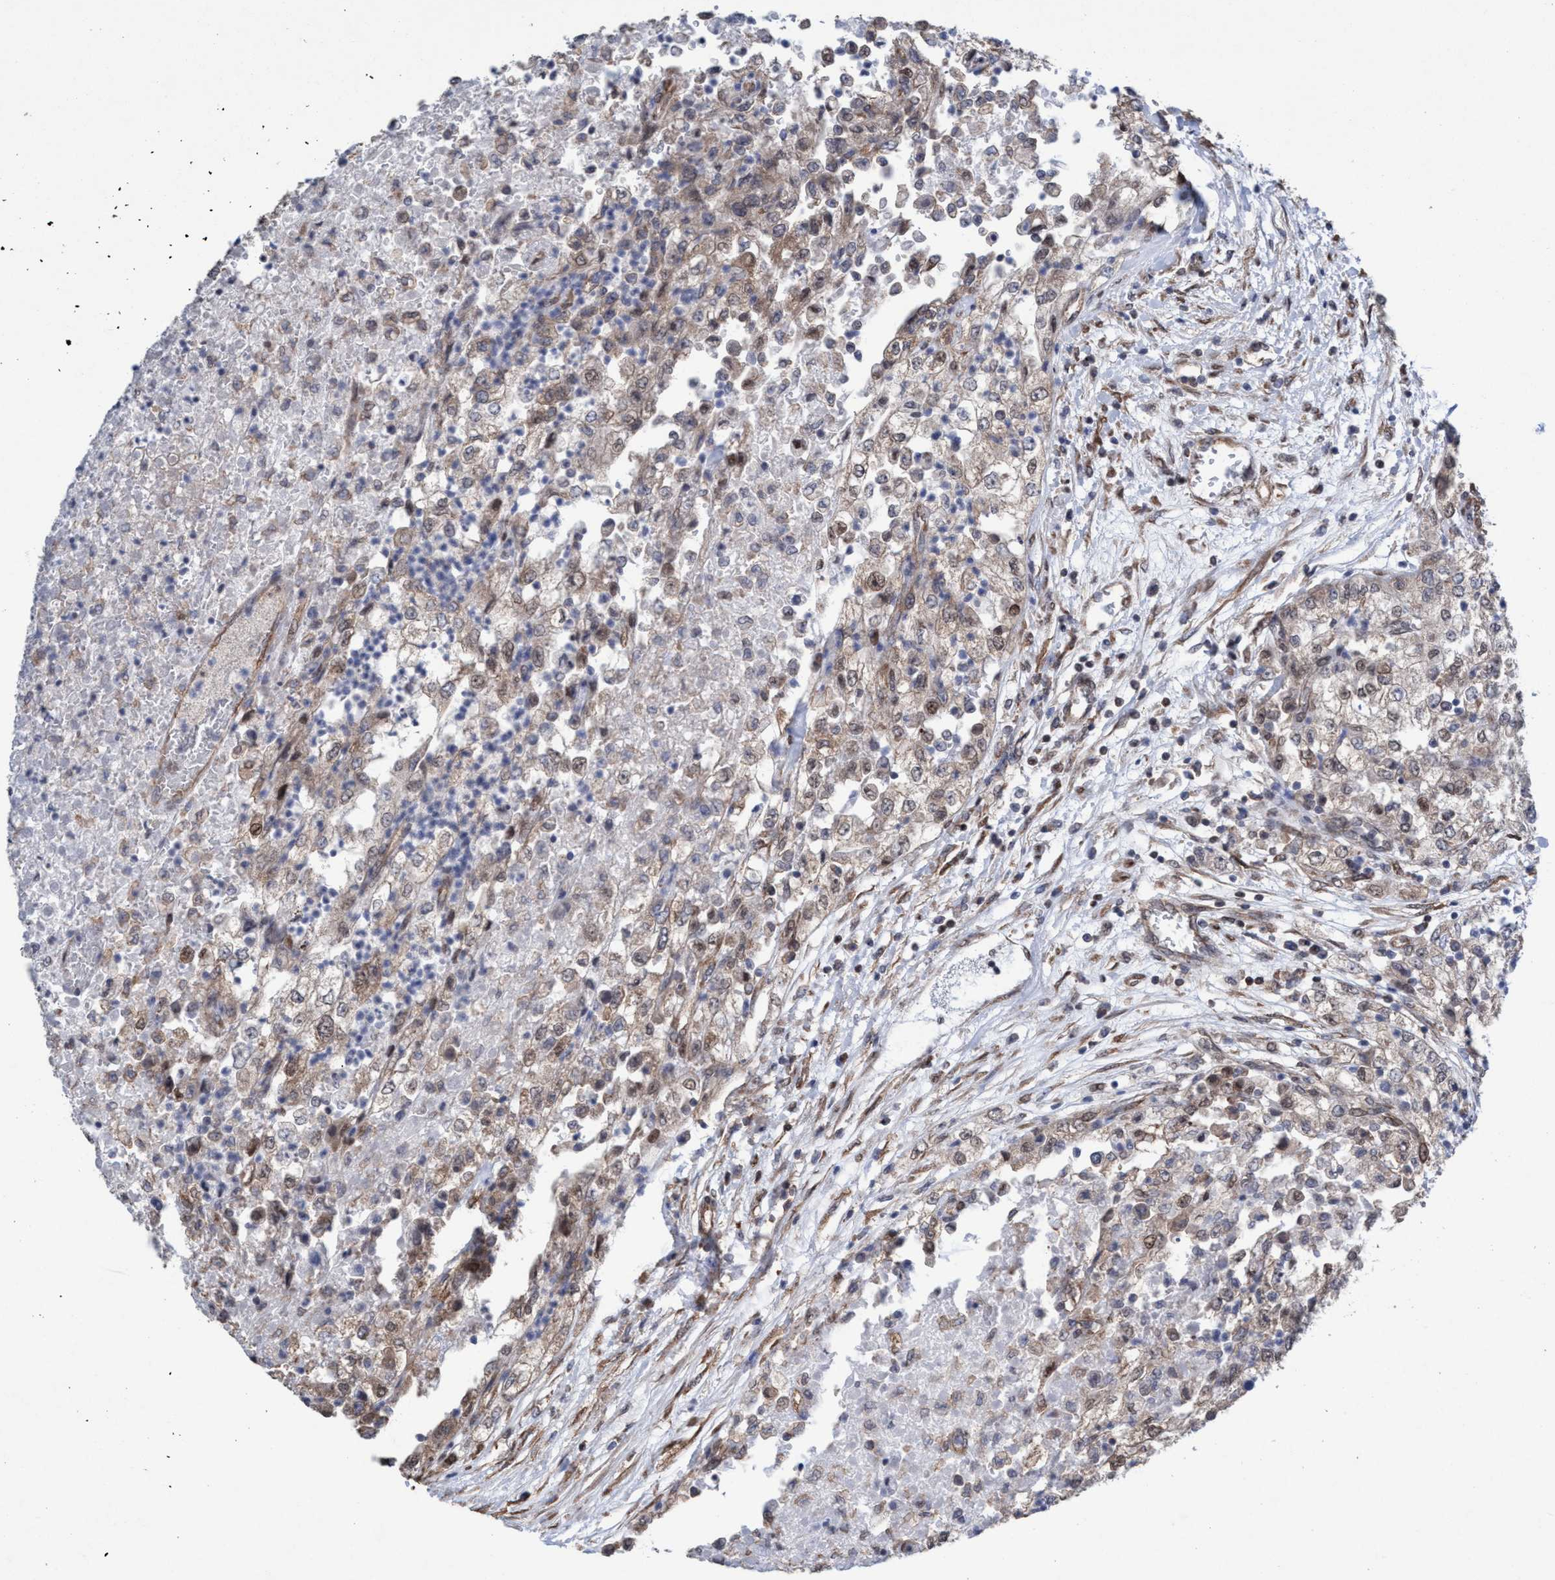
{"staining": {"intensity": "weak", "quantity": ">75%", "location": "cytoplasmic/membranous,nuclear"}, "tissue": "renal cancer", "cell_type": "Tumor cells", "image_type": "cancer", "snomed": [{"axis": "morphology", "description": "Adenocarcinoma, NOS"}, {"axis": "topography", "description": "Kidney"}], "caption": "Immunohistochemical staining of renal cancer (adenocarcinoma) demonstrates weak cytoplasmic/membranous and nuclear protein expression in about >75% of tumor cells.", "gene": "METAP2", "patient": {"sex": "female", "age": 54}}